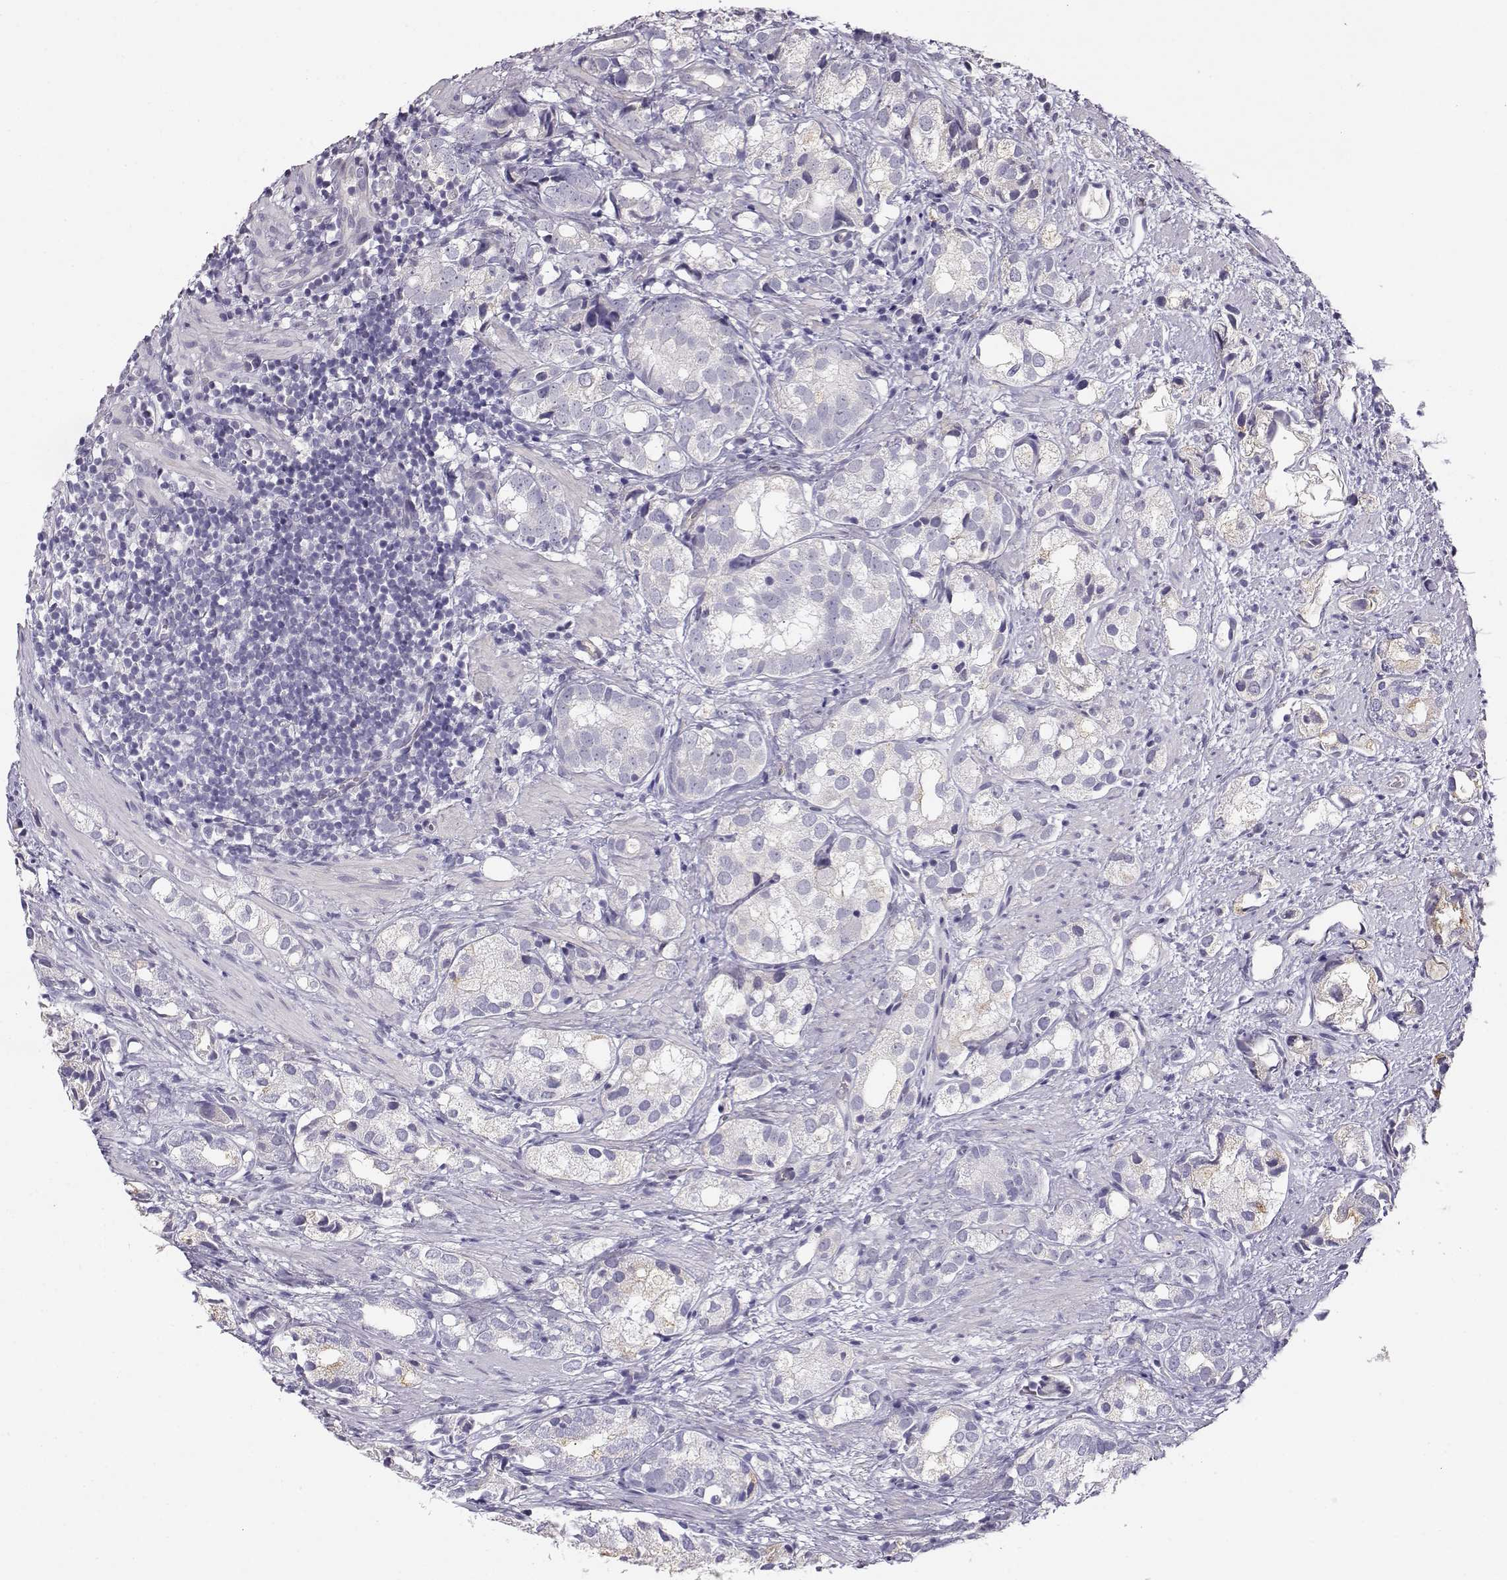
{"staining": {"intensity": "weak", "quantity": "<25%", "location": "cytoplasmic/membranous"}, "tissue": "prostate cancer", "cell_type": "Tumor cells", "image_type": "cancer", "snomed": [{"axis": "morphology", "description": "Adenocarcinoma, High grade"}, {"axis": "topography", "description": "Prostate"}], "caption": "Histopathology image shows no protein staining in tumor cells of adenocarcinoma (high-grade) (prostate) tissue.", "gene": "ENDOU", "patient": {"sex": "male", "age": 82}}